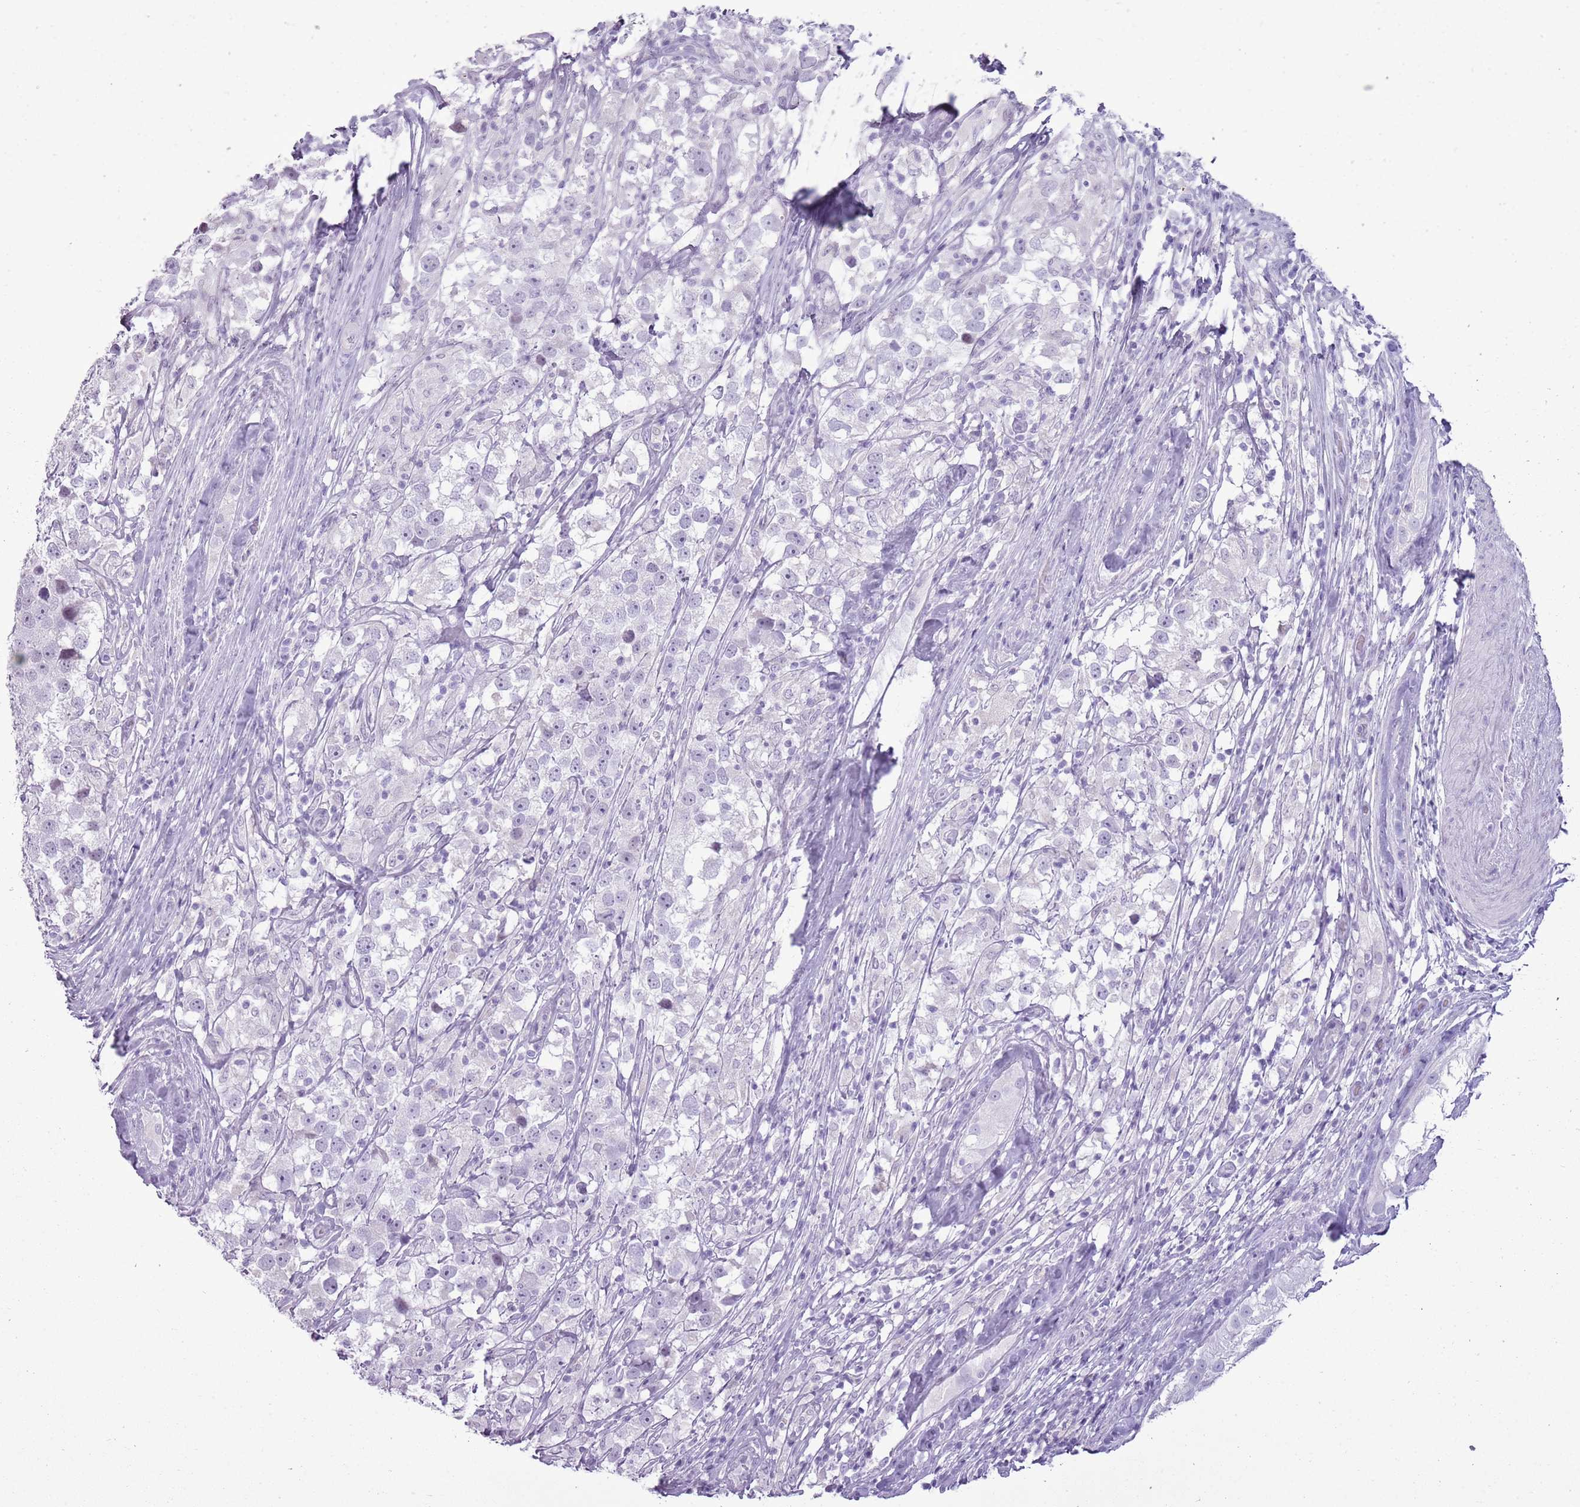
{"staining": {"intensity": "negative", "quantity": "none", "location": "none"}, "tissue": "testis cancer", "cell_type": "Tumor cells", "image_type": "cancer", "snomed": [{"axis": "morphology", "description": "Seminoma, NOS"}, {"axis": "topography", "description": "Testis"}], "caption": "There is no significant staining in tumor cells of seminoma (testis).", "gene": "RPL3L", "patient": {"sex": "male", "age": 46}}